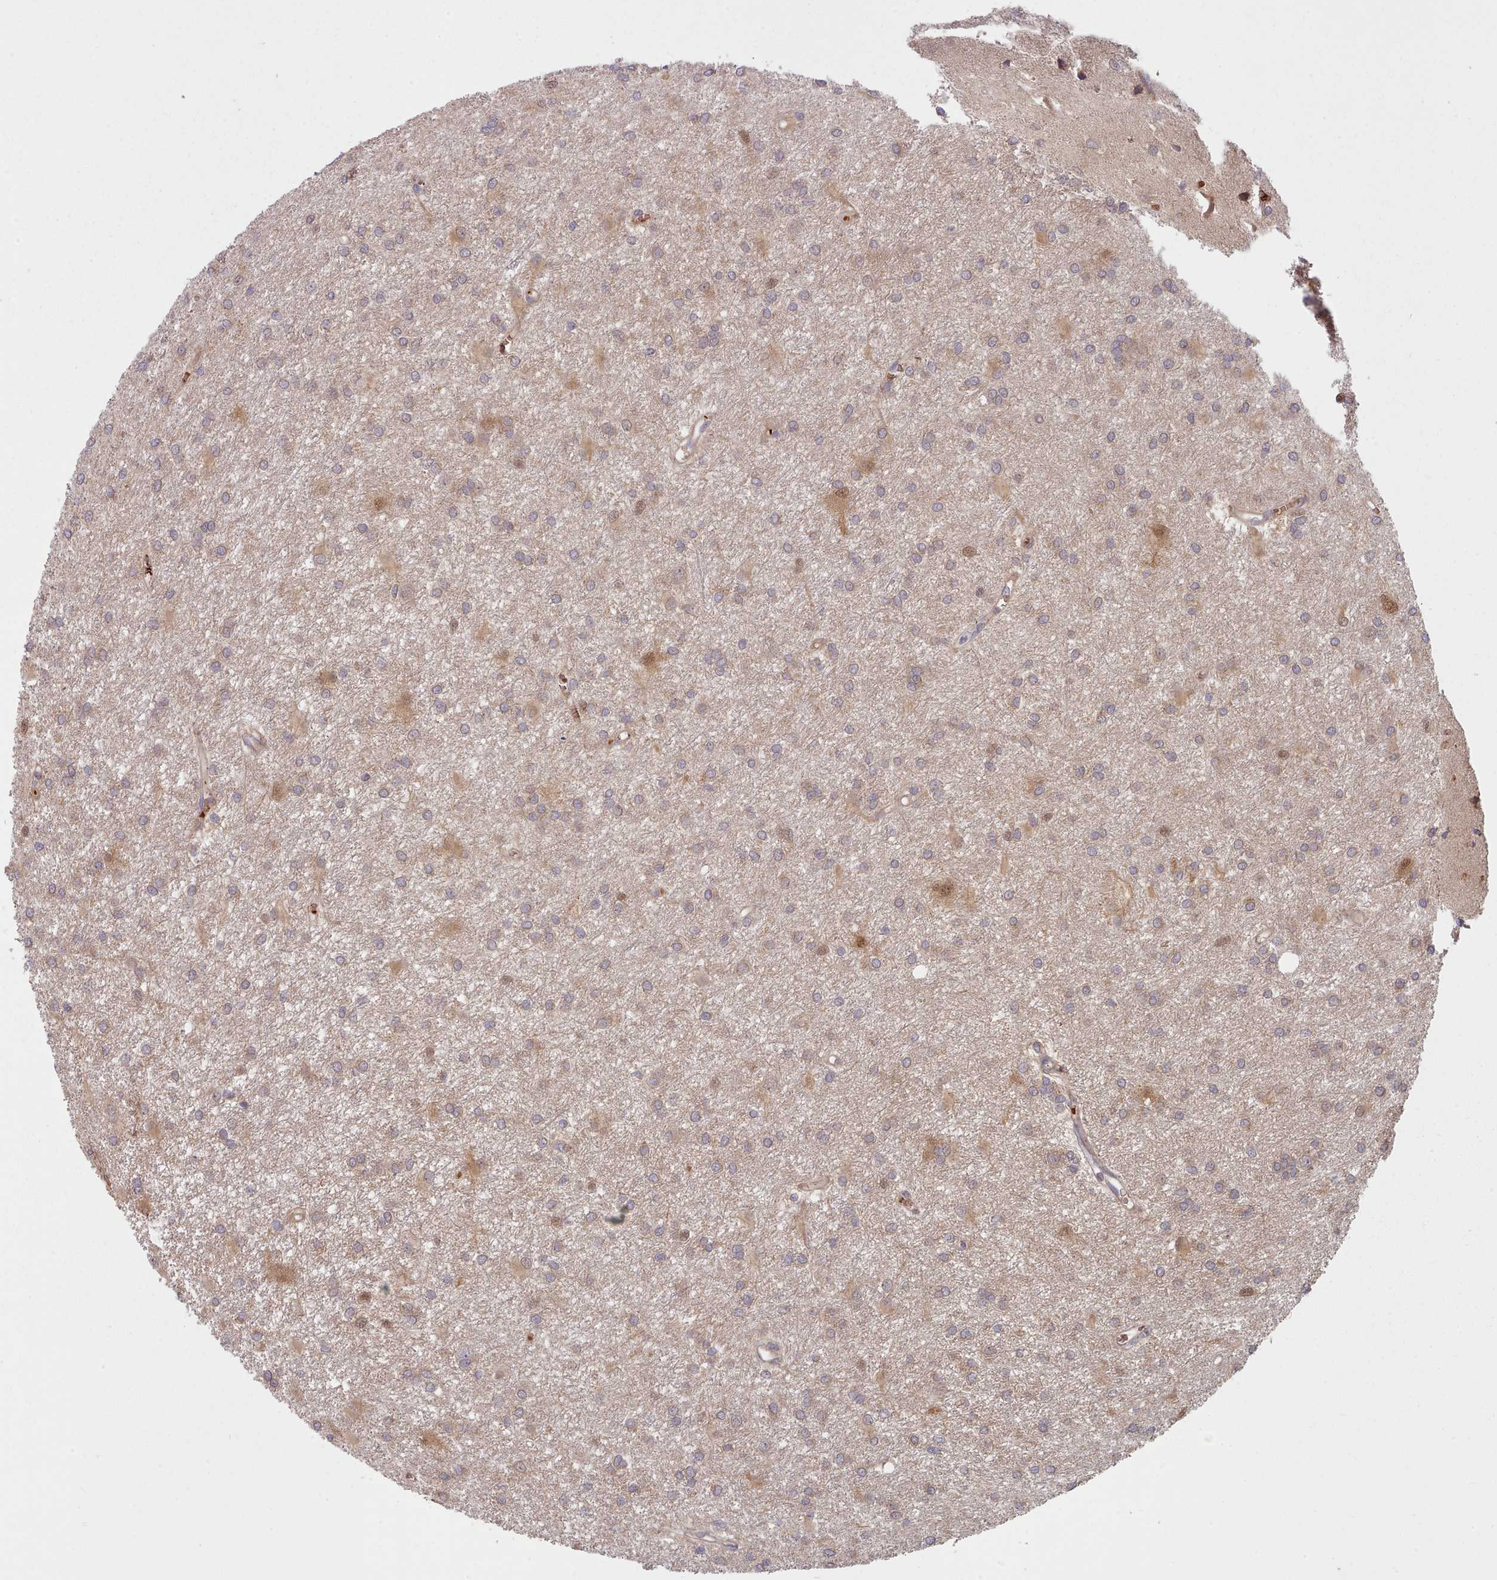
{"staining": {"intensity": "moderate", "quantity": "<25%", "location": "cytoplasmic/membranous,nuclear"}, "tissue": "glioma", "cell_type": "Tumor cells", "image_type": "cancer", "snomed": [{"axis": "morphology", "description": "Glioma, malignant, High grade"}, {"axis": "topography", "description": "Brain"}], "caption": "A micrograph of human glioma stained for a protein displays moderate cytoplasmic/membranous and nuclear brown staining in tumor cells.", "gene": "CLNS1A", "patient": {"sex": "female", "age": 50}}